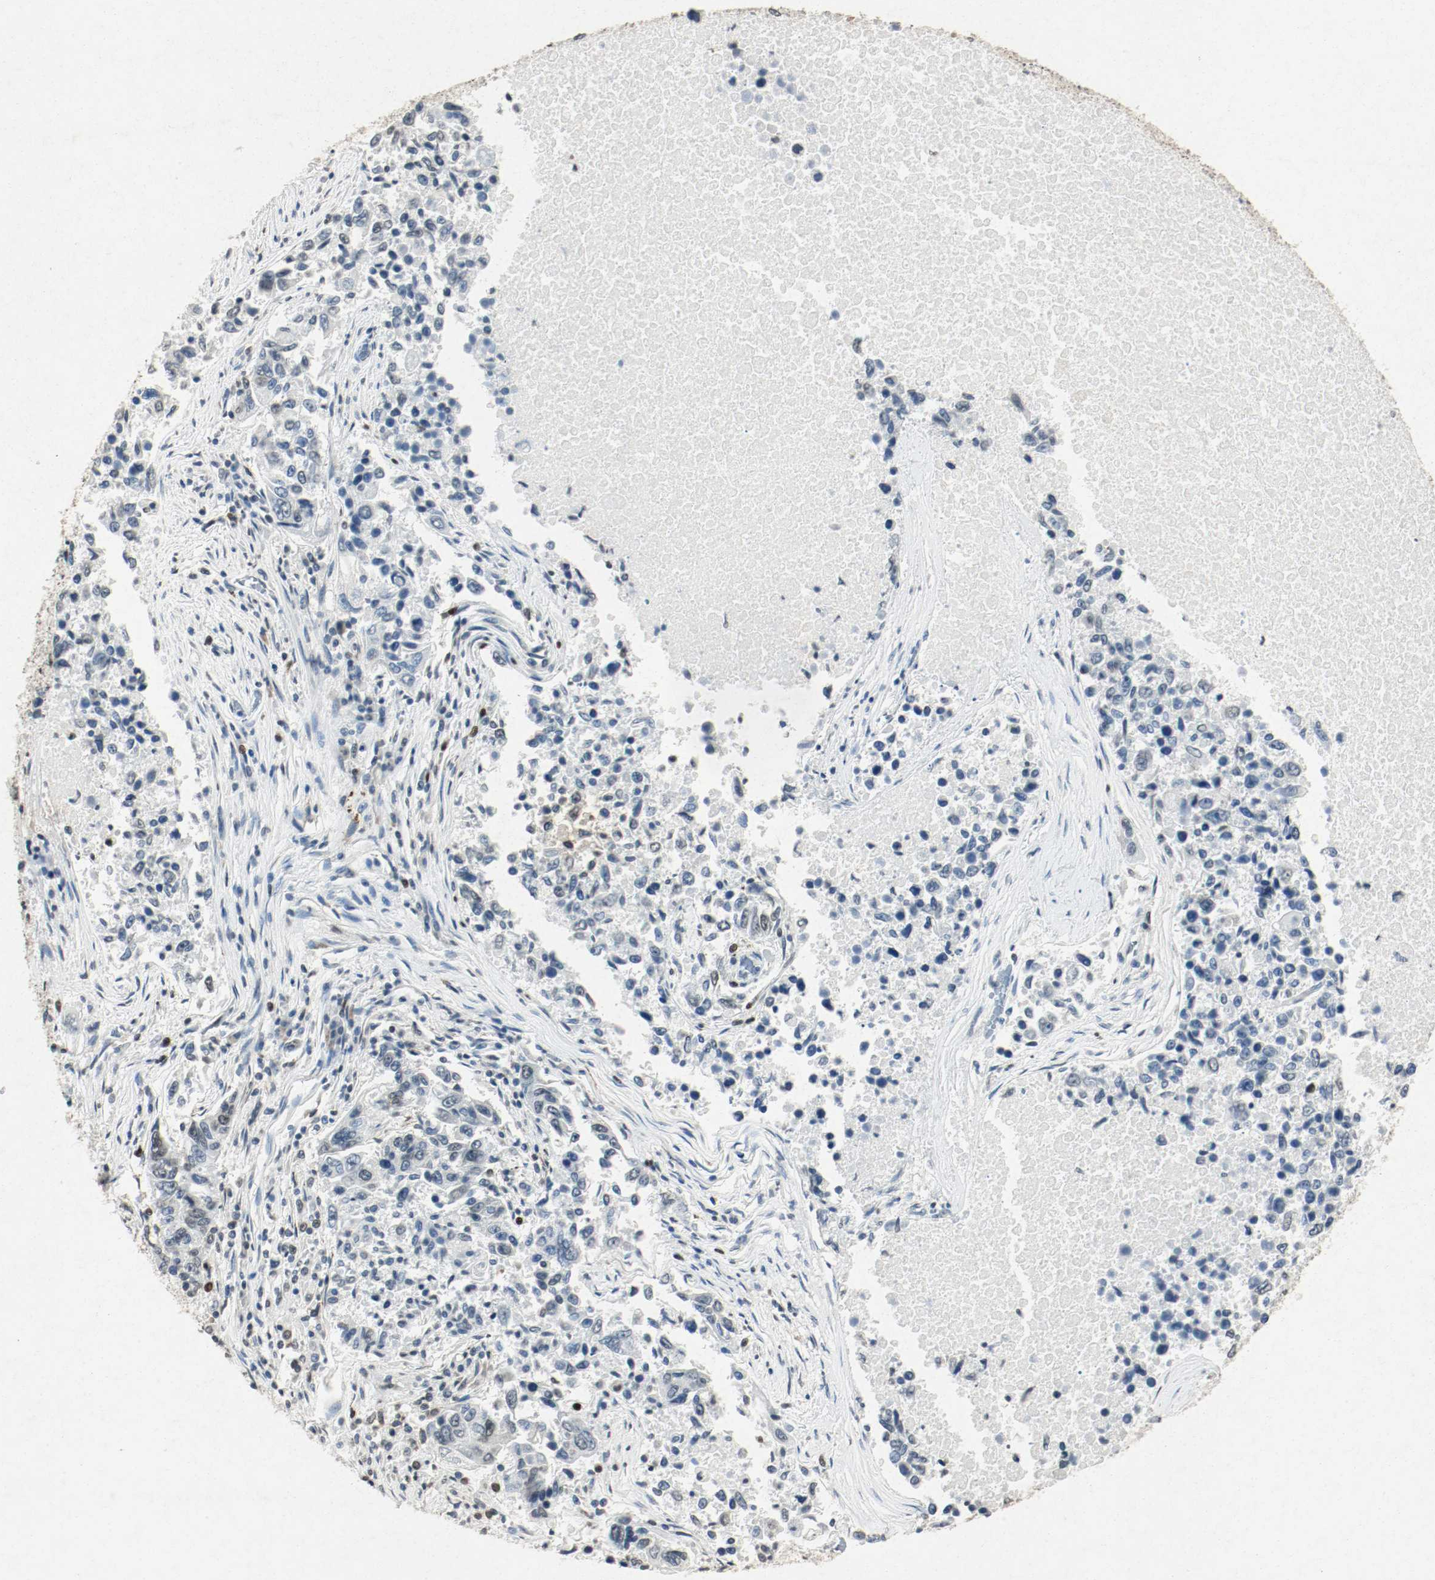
{"staining": {"intensity": "weak", "quantity": "<25%", "location": "nuclear"}, "tissue": "lung cancer", "cell_type": "Tumor cells", "image_type": "cancer", "snomed": [{"axis": "morphology", "description": "Adenocarcinoma, NOS"}, {"axis": "topography", "description": "Lung"}], "caption": "DAB immunohistochemical staining of lung cancer (adenocarcinoma) reveals no significant expression in tumor cells.", "gene": "DNMT1", "patient": {"sex": "male", "age": 84}}